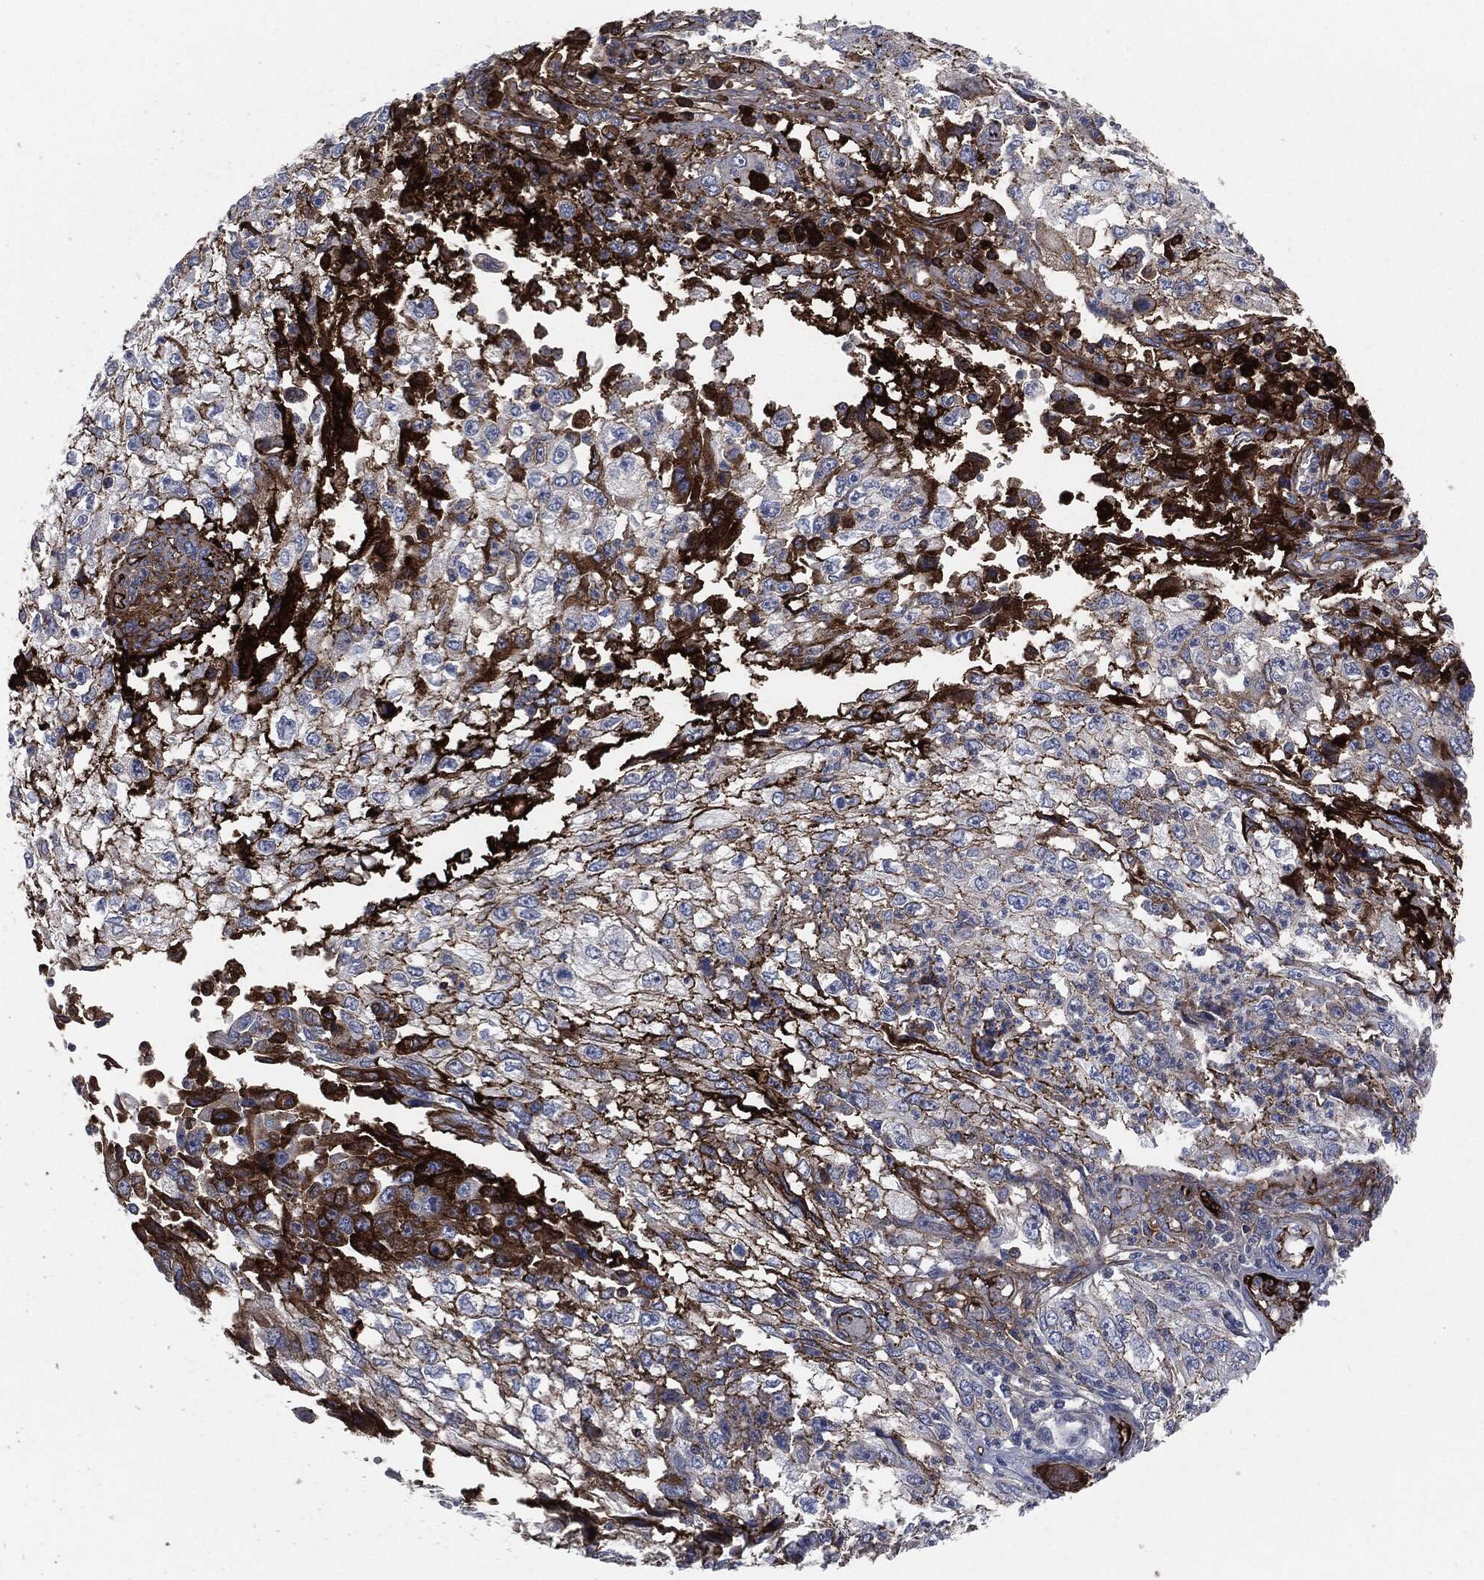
{"staining": {"intensity": "moderate", "quantity": "<25%", "location": "cytoplasmic/membranous"}, "tissue": "cervical cancer", "cell_type": "Tumor cells", "image_type": "cancer", "snomed": [{"axis": "morphology", "description": "Squamous cell carcinoma, NOS"}, {"axis": "topography", "description": "Cervix"}], "caption": "IHC micrograph of human cervical squamous cell carcinoma stained for a protein (brown), which exhibits low levels of moderate cytoplasmic/membranous staining in about <25% of tumor cells.", "gene": "APOB", "patient": {"sex": "female", "age": 36}}